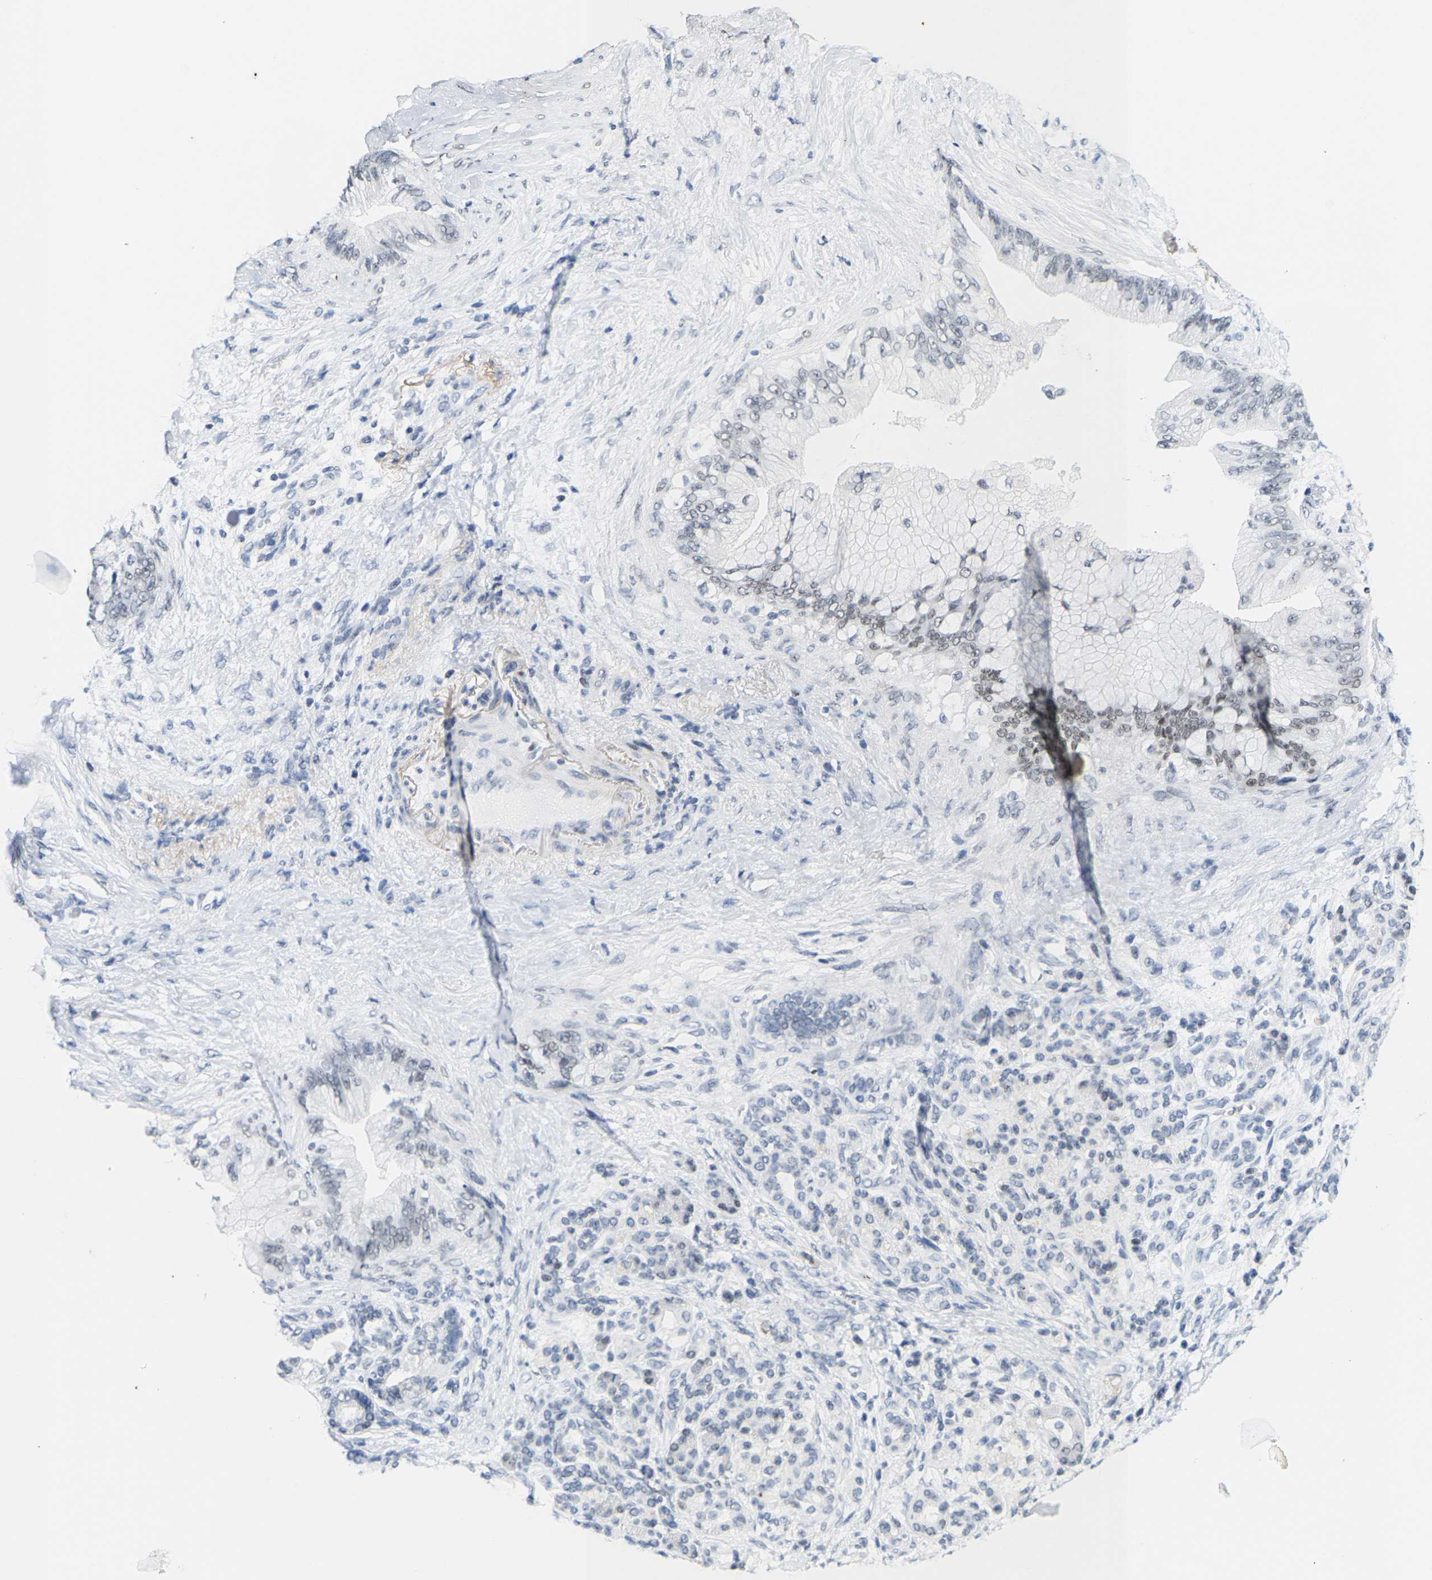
{"staining": {"intensity": "negative", "quantity": "none", "location": "none"}, "tissue": "pancreatic cancer", "cell_type": "Tumor cells", "image_type": "cancer", "snomed": [{"axis": "morphology", "description": "Adenocarcinoma, NOS"}, {"axis": "topography", "description": "Pancreas"}], "caption": "This photomicrograph is of pancreatic cancer (adenocarcinoma) stained with immunohistochemistry to label a protein in brown with the nuclei are counter-stained blue. There is no expression in tumor cells. Brightfield microscopy of immunohistochemistry stained with DAB (brown) and hematoxylin (blue), captured at high magnification.", "gene": "SETD1B", "patient": {"sex": "male", "age": 59}}